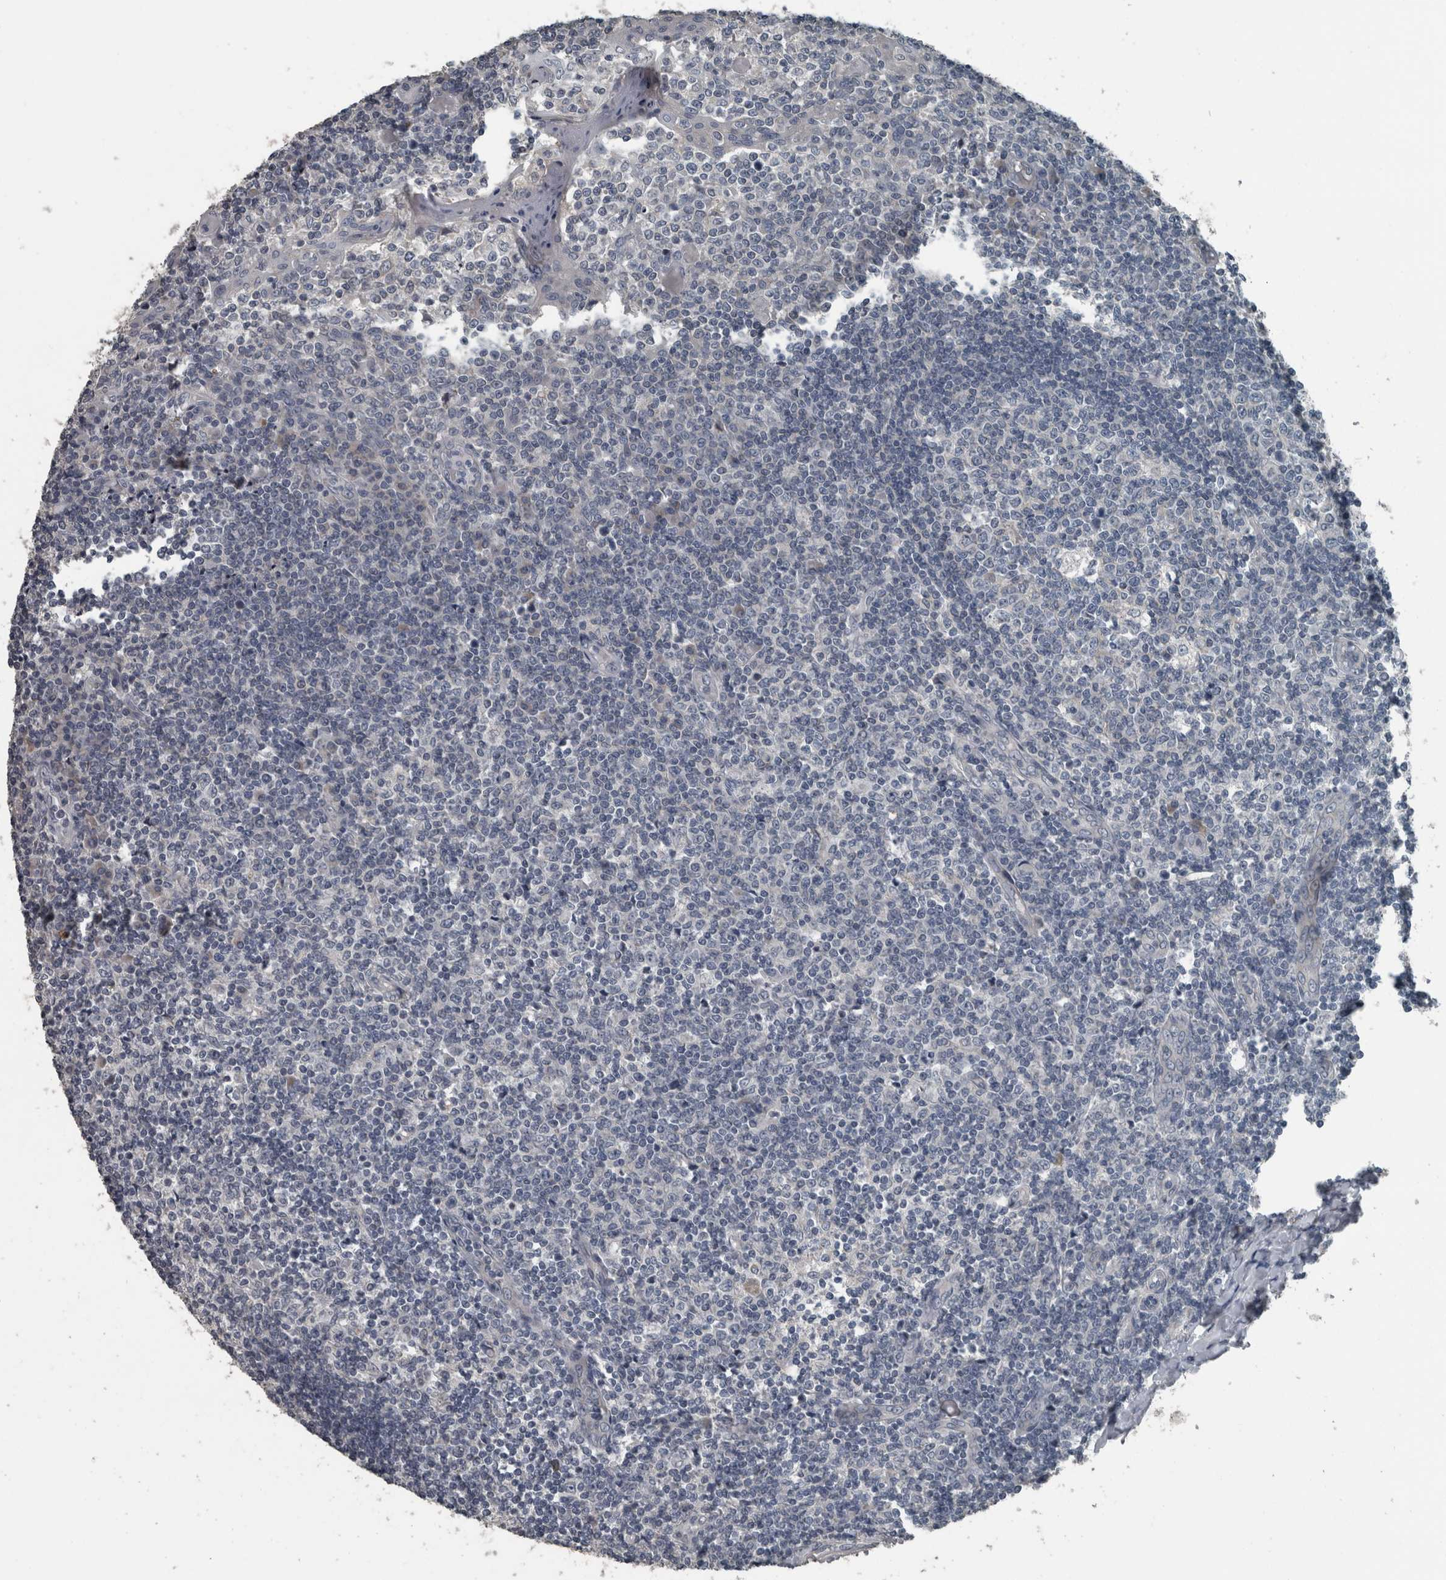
{"staining": {"intensity": "moderate", "quantity": "<25%", "location": "cytoplasmic/membranous"}, "tissue": "tonsil", "cell_type": "Germinal center cells", "image_type": "normal", "snomed": [{"axis": "morphology", "description": "Normal tissue, NOS"}, {"axis": "topography", "description": "Tonsil"}], "caption": "Immunohistochemistry (IHC) histopathology image of benign human tonsil stained for a protein (brown), which displays low levels of moderate cytoplasmic/membranous staining in about <25% of germinal center cells.", "gene": "KRT20", "patient": {"sex": "female", "age": 19}}